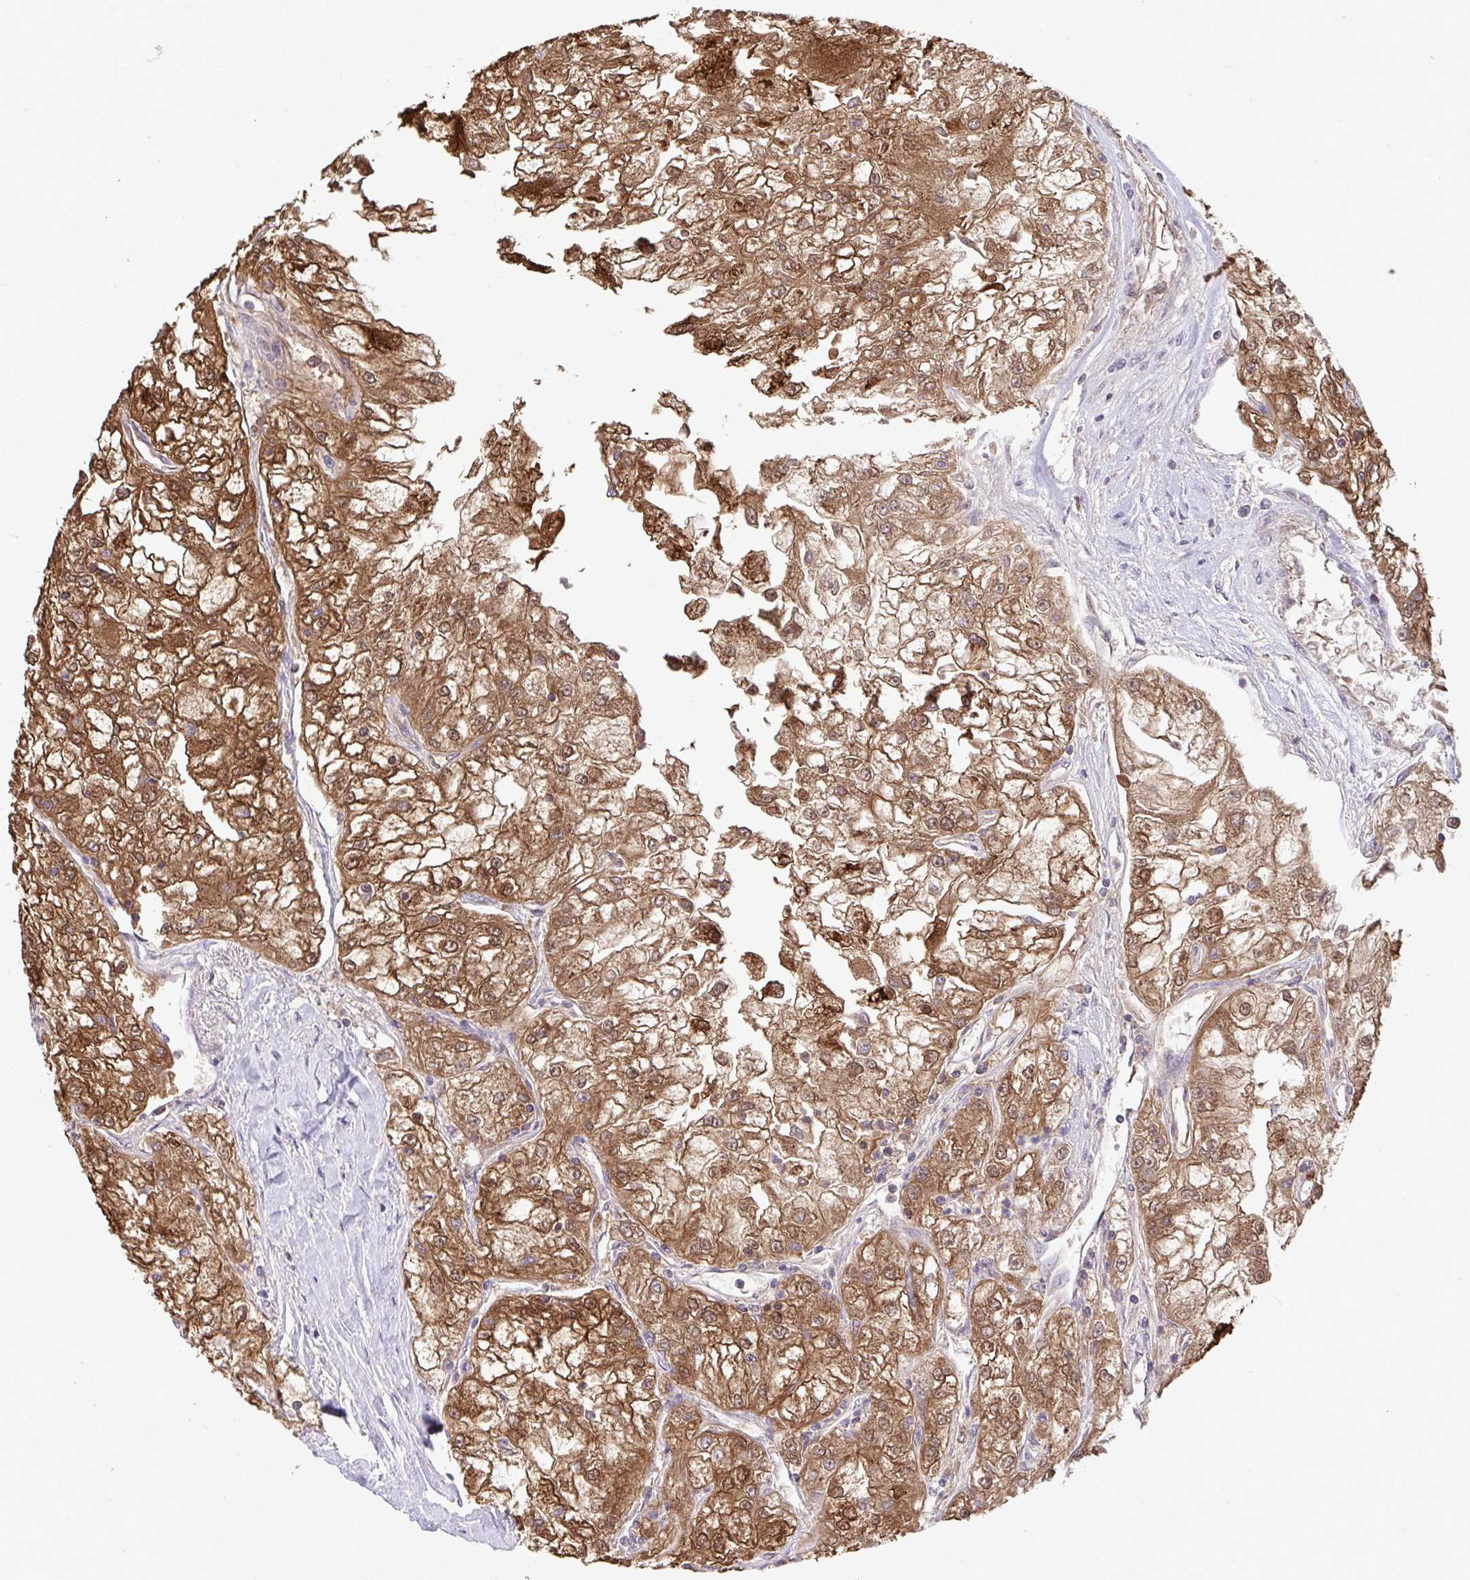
{"staining": {"intensity": "strong", "quantity": ">75%", "location": "cytoplasmic/membranous,nuclear"}, "tissue": "renal cancer", "cell_type": "Tumor cells", "image_type": "cancer", "snomed": [{"axis": "morphology", "description": "Adenocarcinoma, NOS"}, {"axis": "topography", "description": "Kidney"}], "caption": "An immunohistochemistry (IHC) micrograph of neoplastic tissue is shown. Protein staining in brown highlights strong cytoplasmic/membranous and nuclear positivity in renal cancer (adenocarcinoma) within tumor cells.", "gene": "C12orf57", "patient": {"sex": "female", "age": 72}}